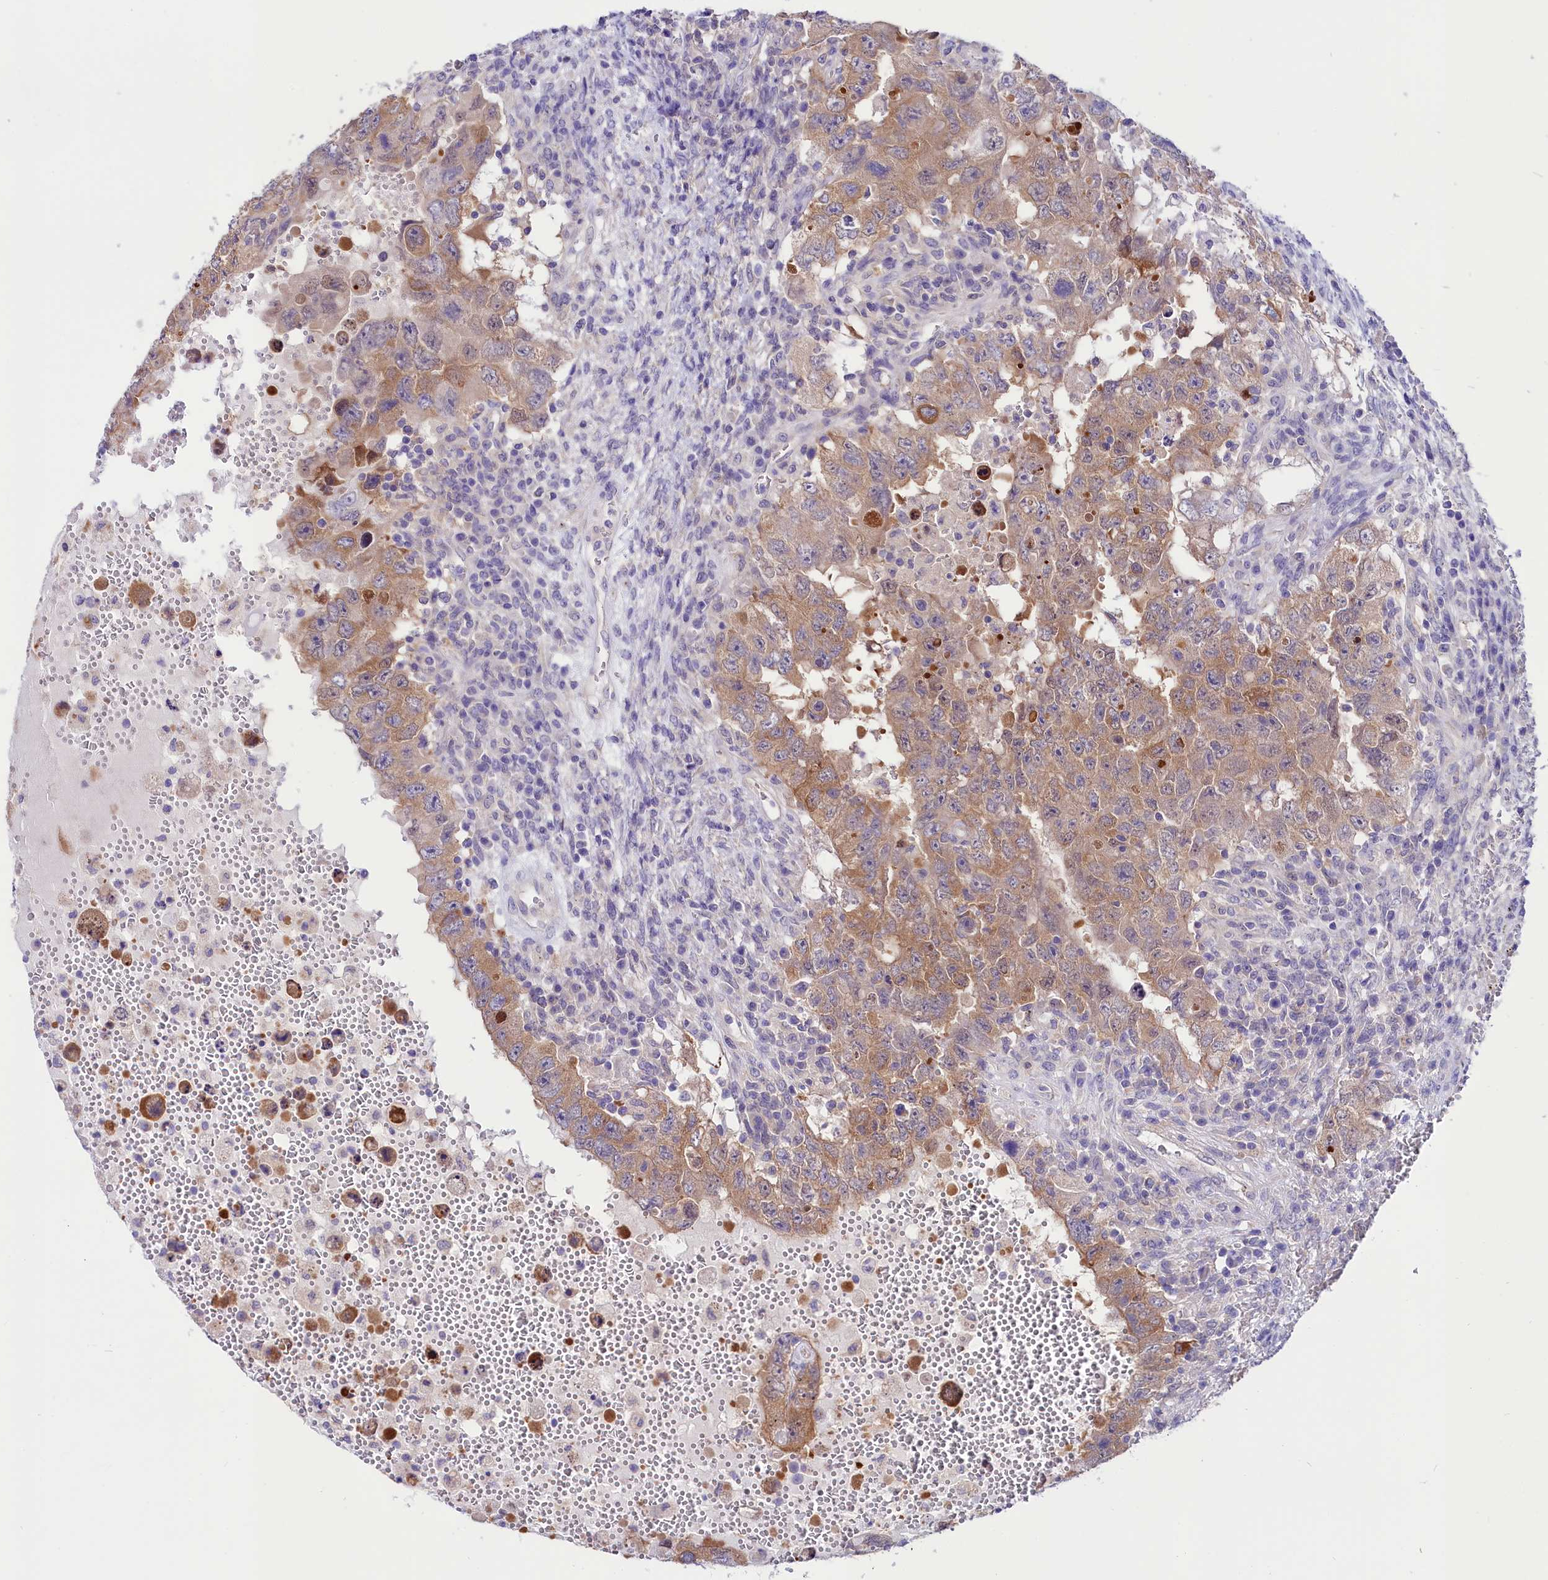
{"staining": {"intensity": "moderate", "quantity": "25%-75%", "location": "cytoplasmic/membranous"}, "tissue": "testis cancer", "cell_type": "Tumor cells", "image_type": "cancer", "snomed": [{"axis": "morphology", "description": "Carcinoma, Embryonal, NOS"}, {"axis": "topography", "description": "Testis"}], "caption": "Moderate cytoplasmic/membranous positivity for a protein is seen in about 25%-75% of tumor cells of testis embryonal carcinoma using immunohistochemistry (IHC).", "gene": "ABHD5", "patient": {"sex": "male", "age": 26}}